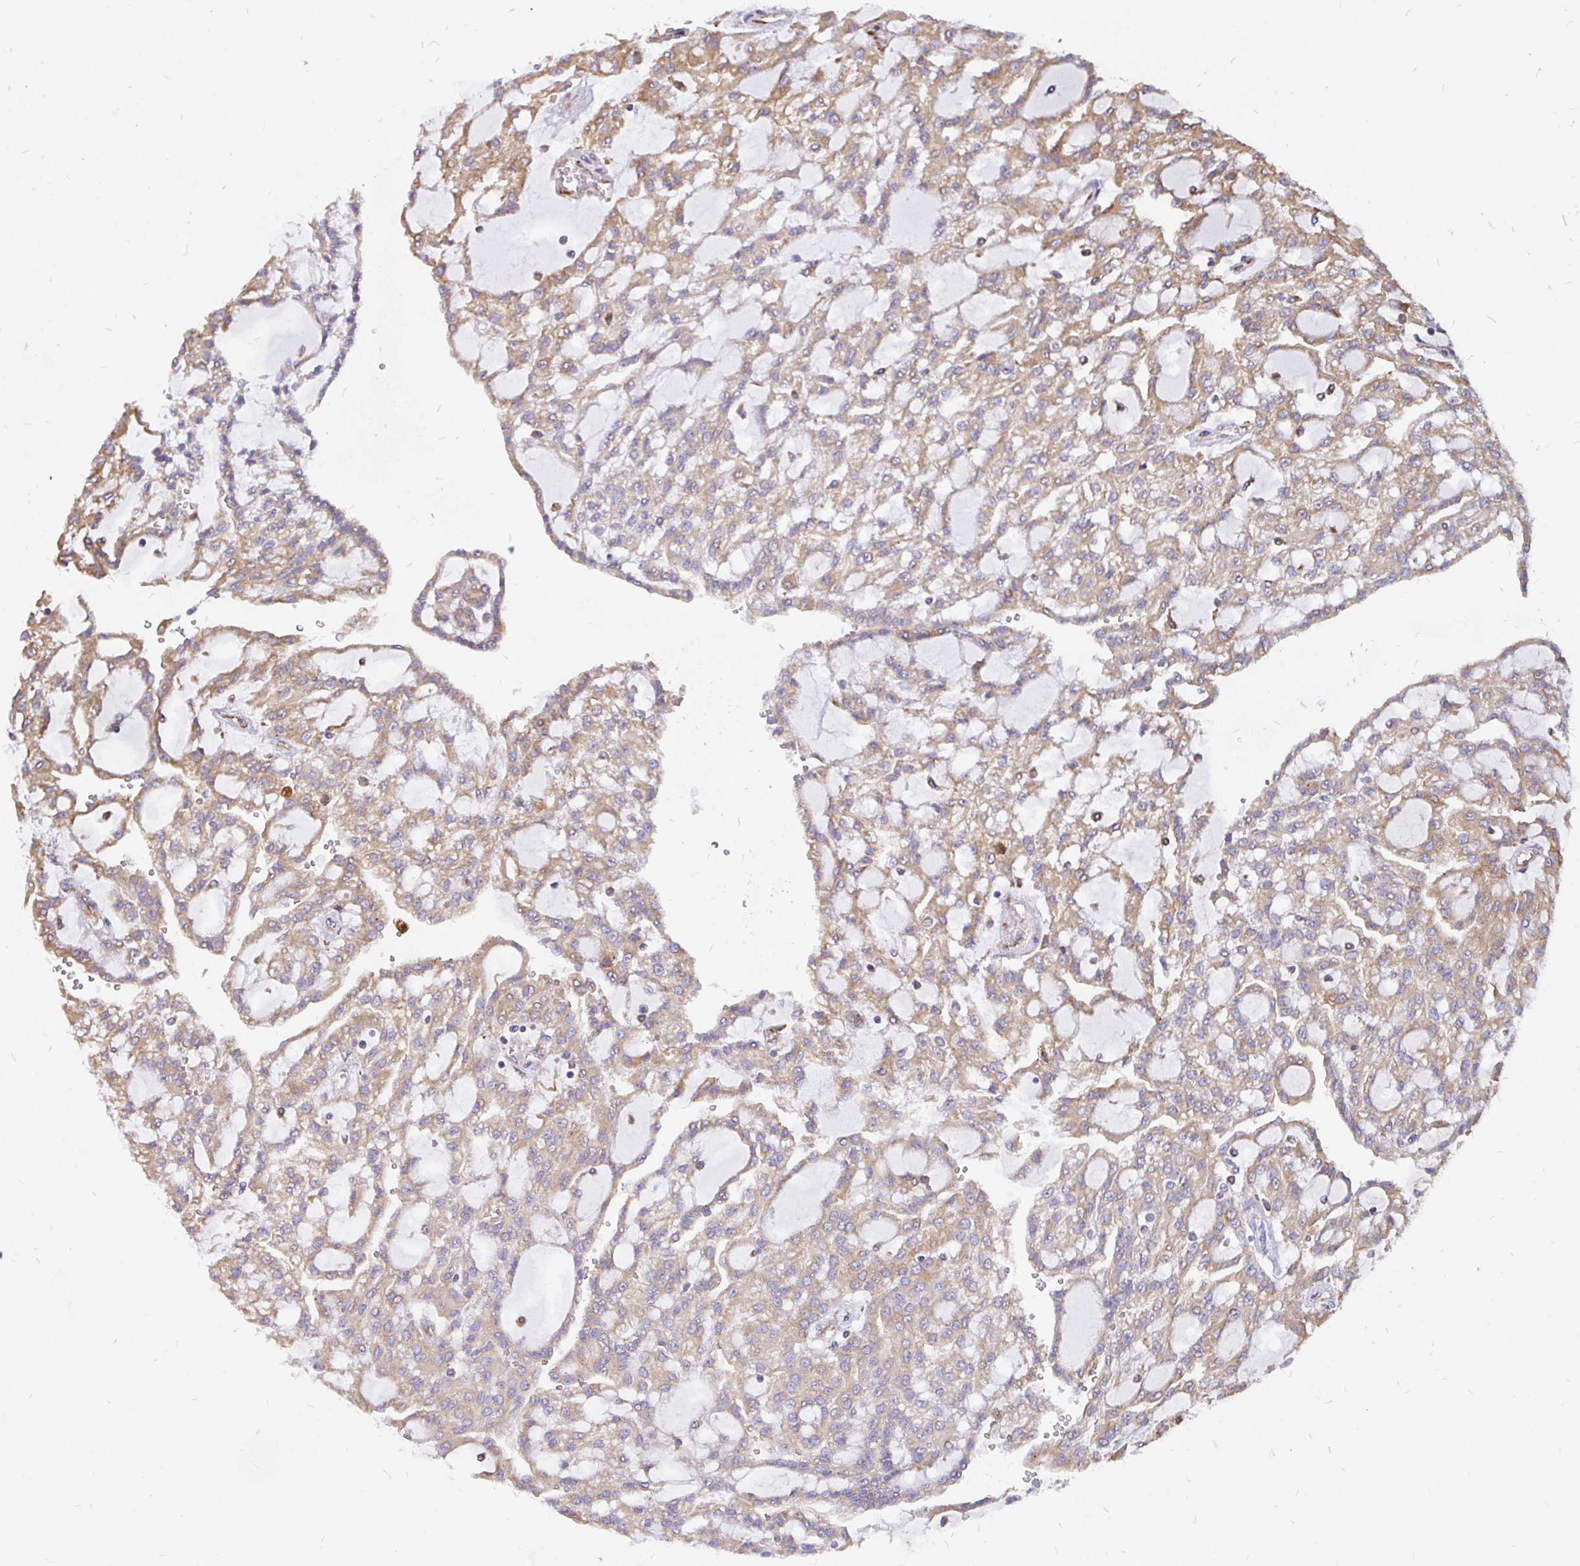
{"staining": {"intensity": "moderate", "quantity": ">75%", "location": "cytoplasmic/membranous"}, "tissue": "renal cancer", "cell_type": "Tumor cells", "image_type": "cancer", "snomed": [{"axis": "morphology", "description": "Adenocarcinoma, NOS"}, {"axis": "topography", "description": "Kidney"}], "caption": "Human renal cancer stained with a protein marker displays moderate staining in tumor cells.", "gene": "EML5", "patient": {"sex": "male", "age": 63}}